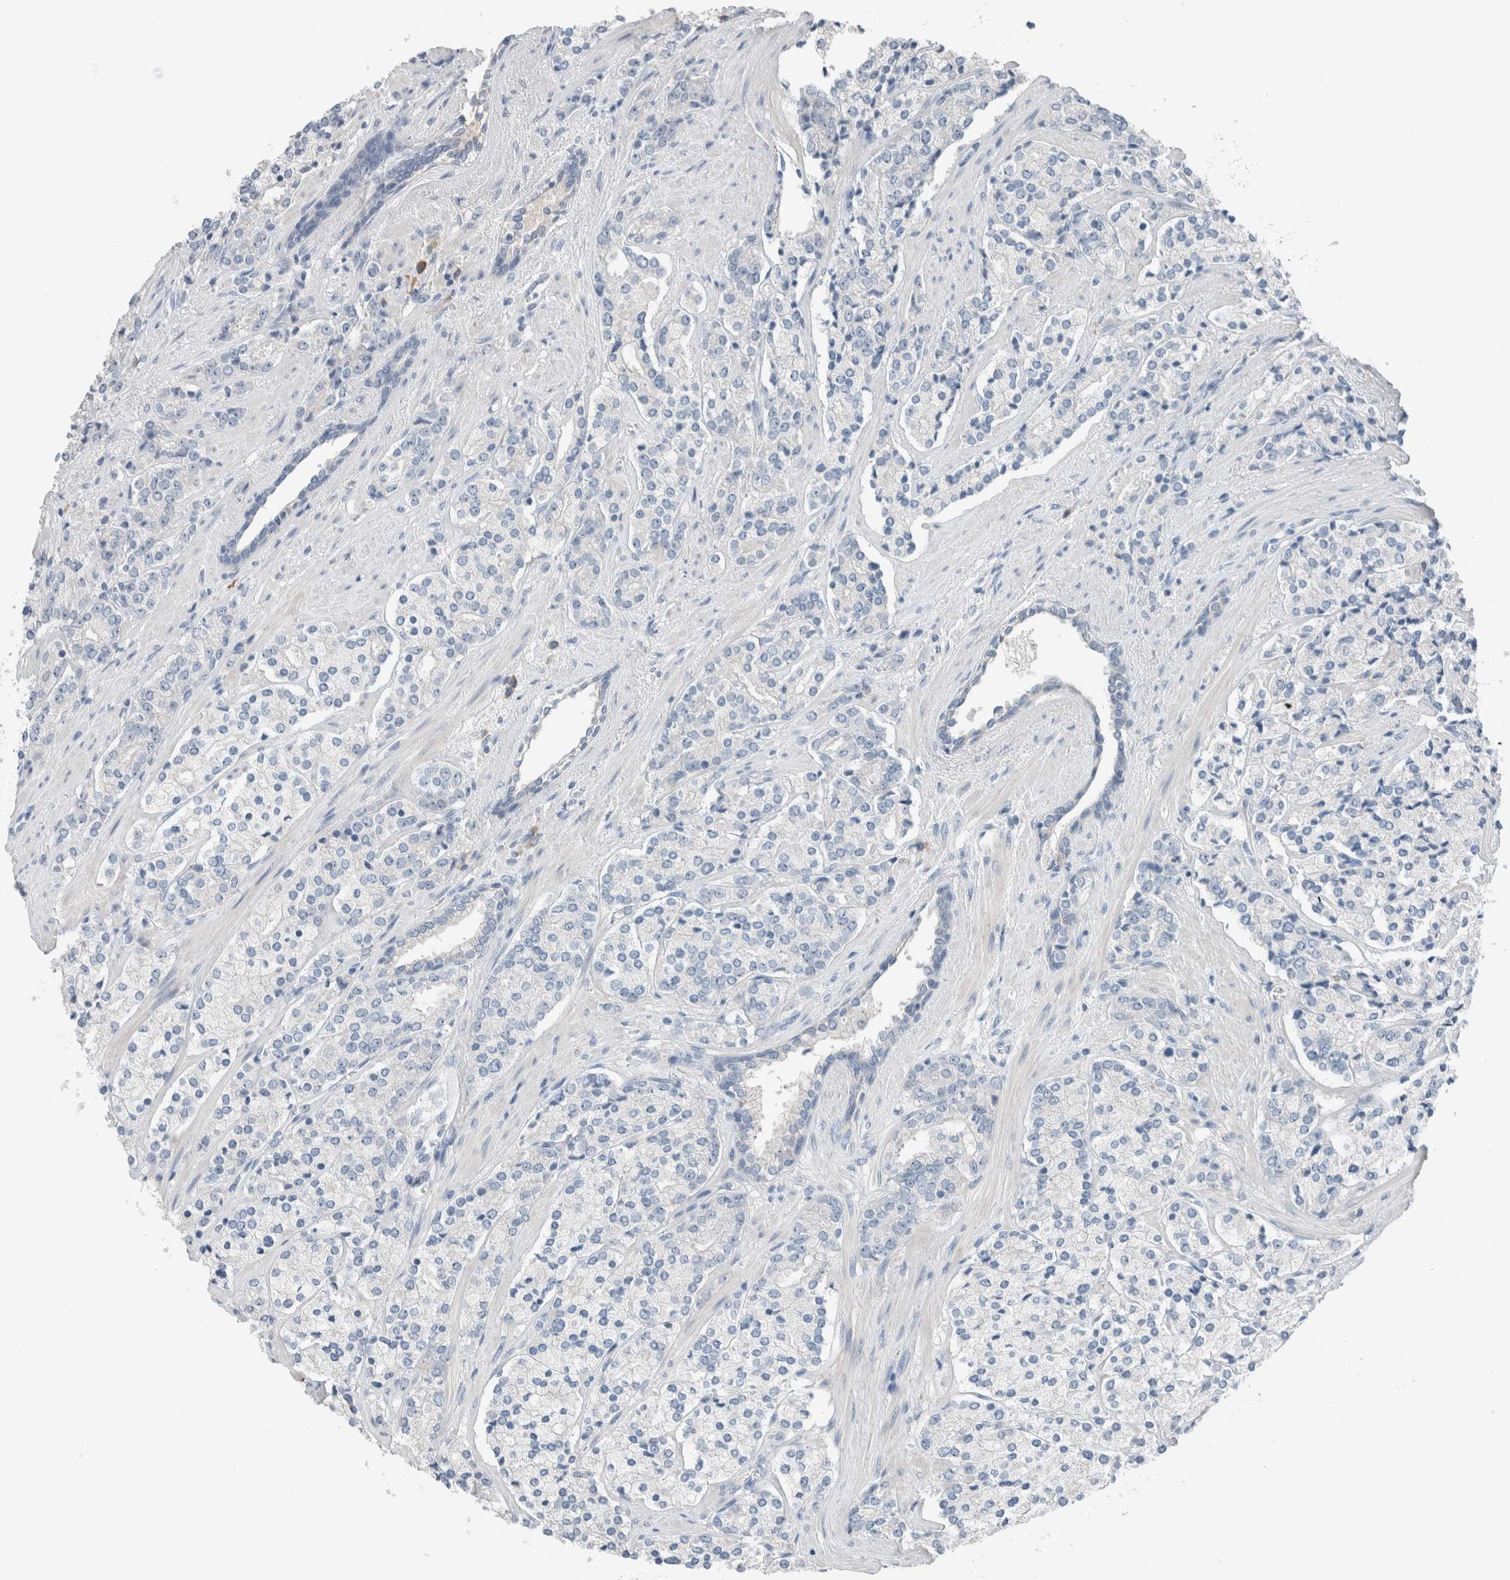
{"staining": {"intensity": "negative", "quantity": "none", "location": "none"}, "tissue": "prostate cancer", "cell_type": "Tumor cells", "image_type": "cancer", "snomed": [{"axis": "morphology", "description": "Adenocarcinoma, High grade"}, {"axis": "topography", "description": "Prostate"}], "caption": "Immunohistochemistry image of neoplastic tissue: prostate high-grade adenocarcinoma stained with DAB demonstrates no significant protein expression in tumor cells.", "gene": "DUOX1", "patient": {"sex": "male", "age": 71}}